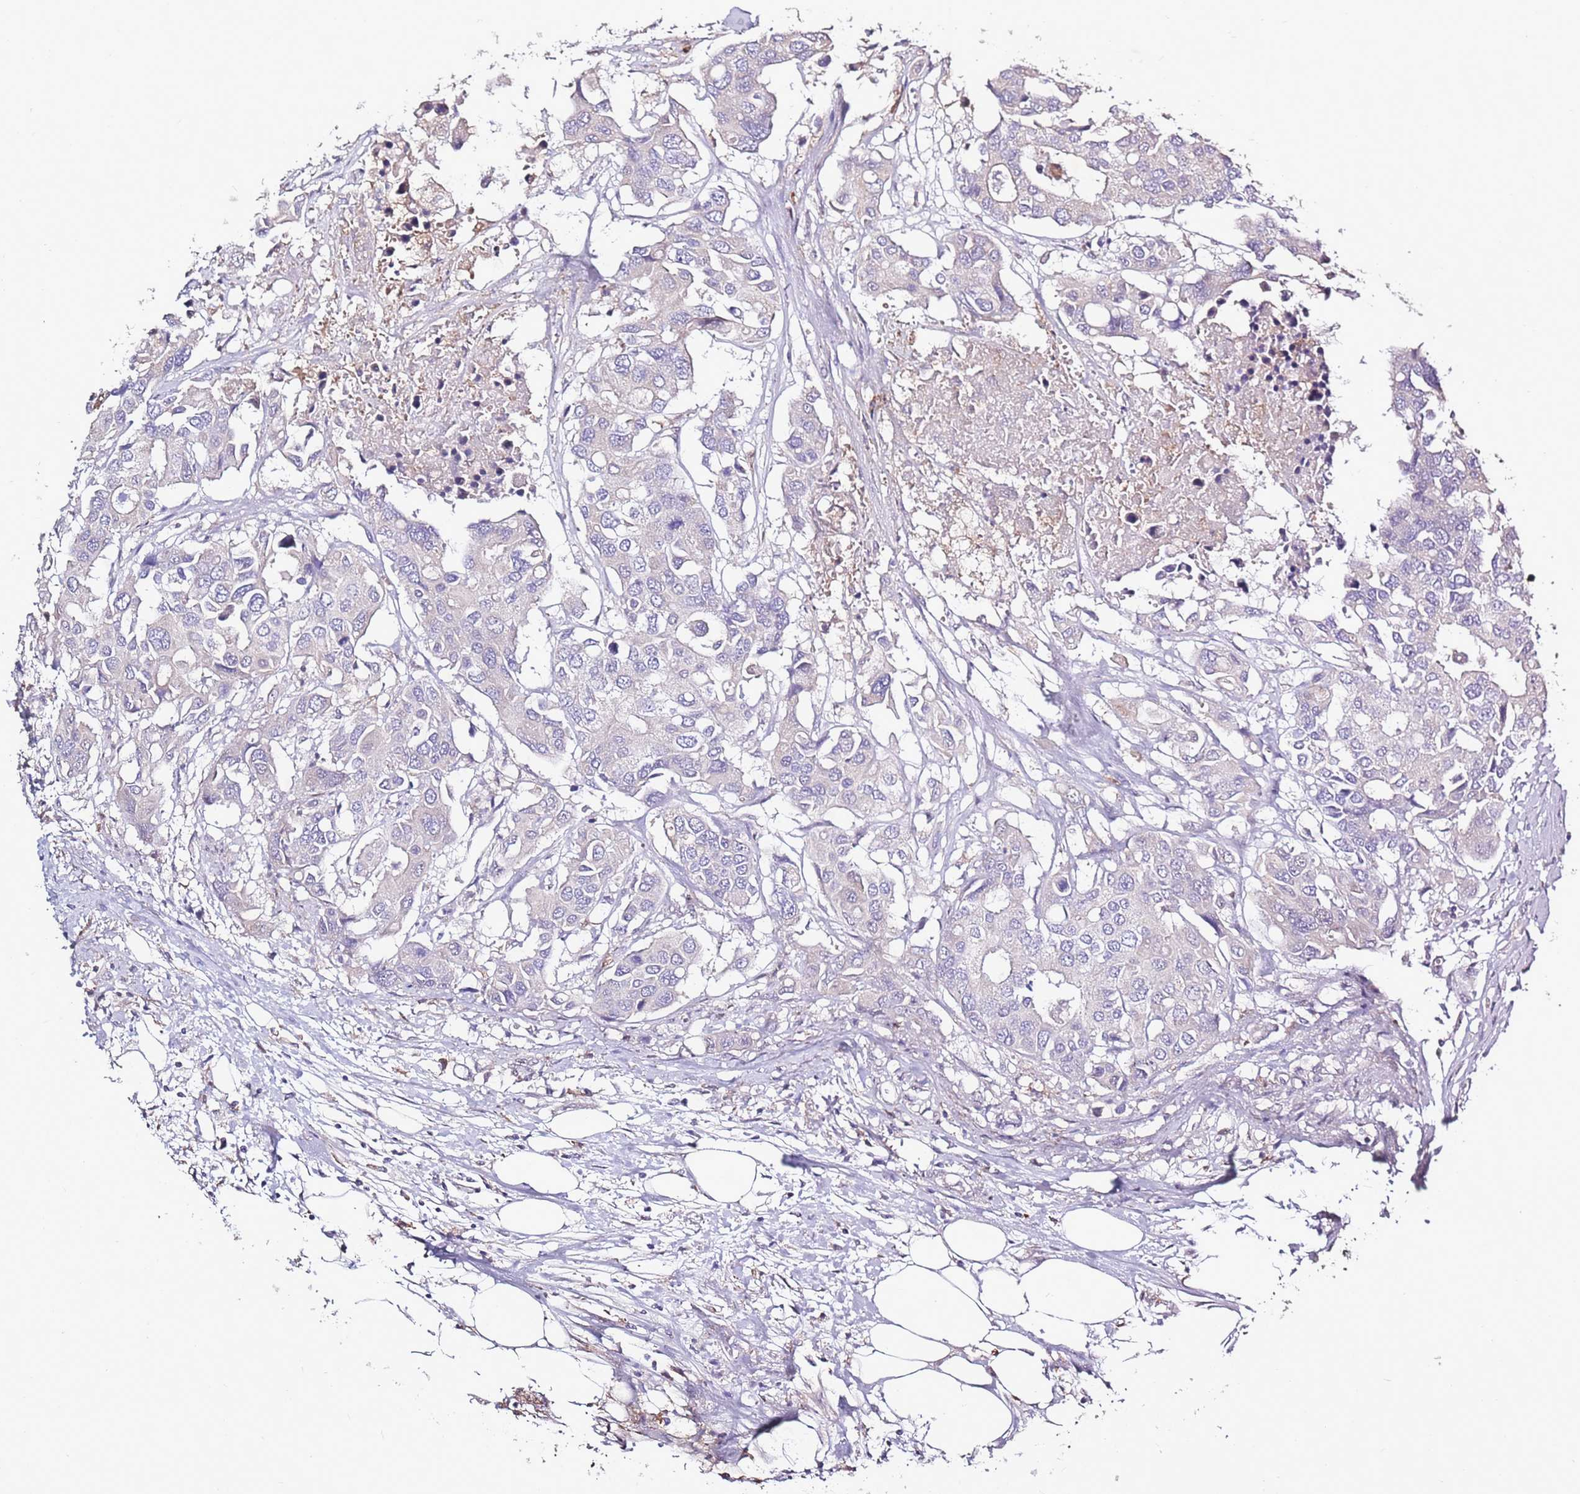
{"staining": {"intensity": "negative", "quantity": "none", "location": "none"}, "tissue": "colorectal cancer", "cell_type": "Tumor cells", "image_type": "cancer", "snomed": [{"axis": "morphology", "description": "Adenocarcinoma, NOS"}, {"axis": "topography", "description": "Colon"}], "caption": "High magnification brightfield microscopy of colorectal adenocarcinoma stained with DAB (brown) and counterstained with hematoxylin (blue): tumor cells show no significant positivity.", "gene": "CAPN9", "patient": {"sex": "male", "age": 77}}